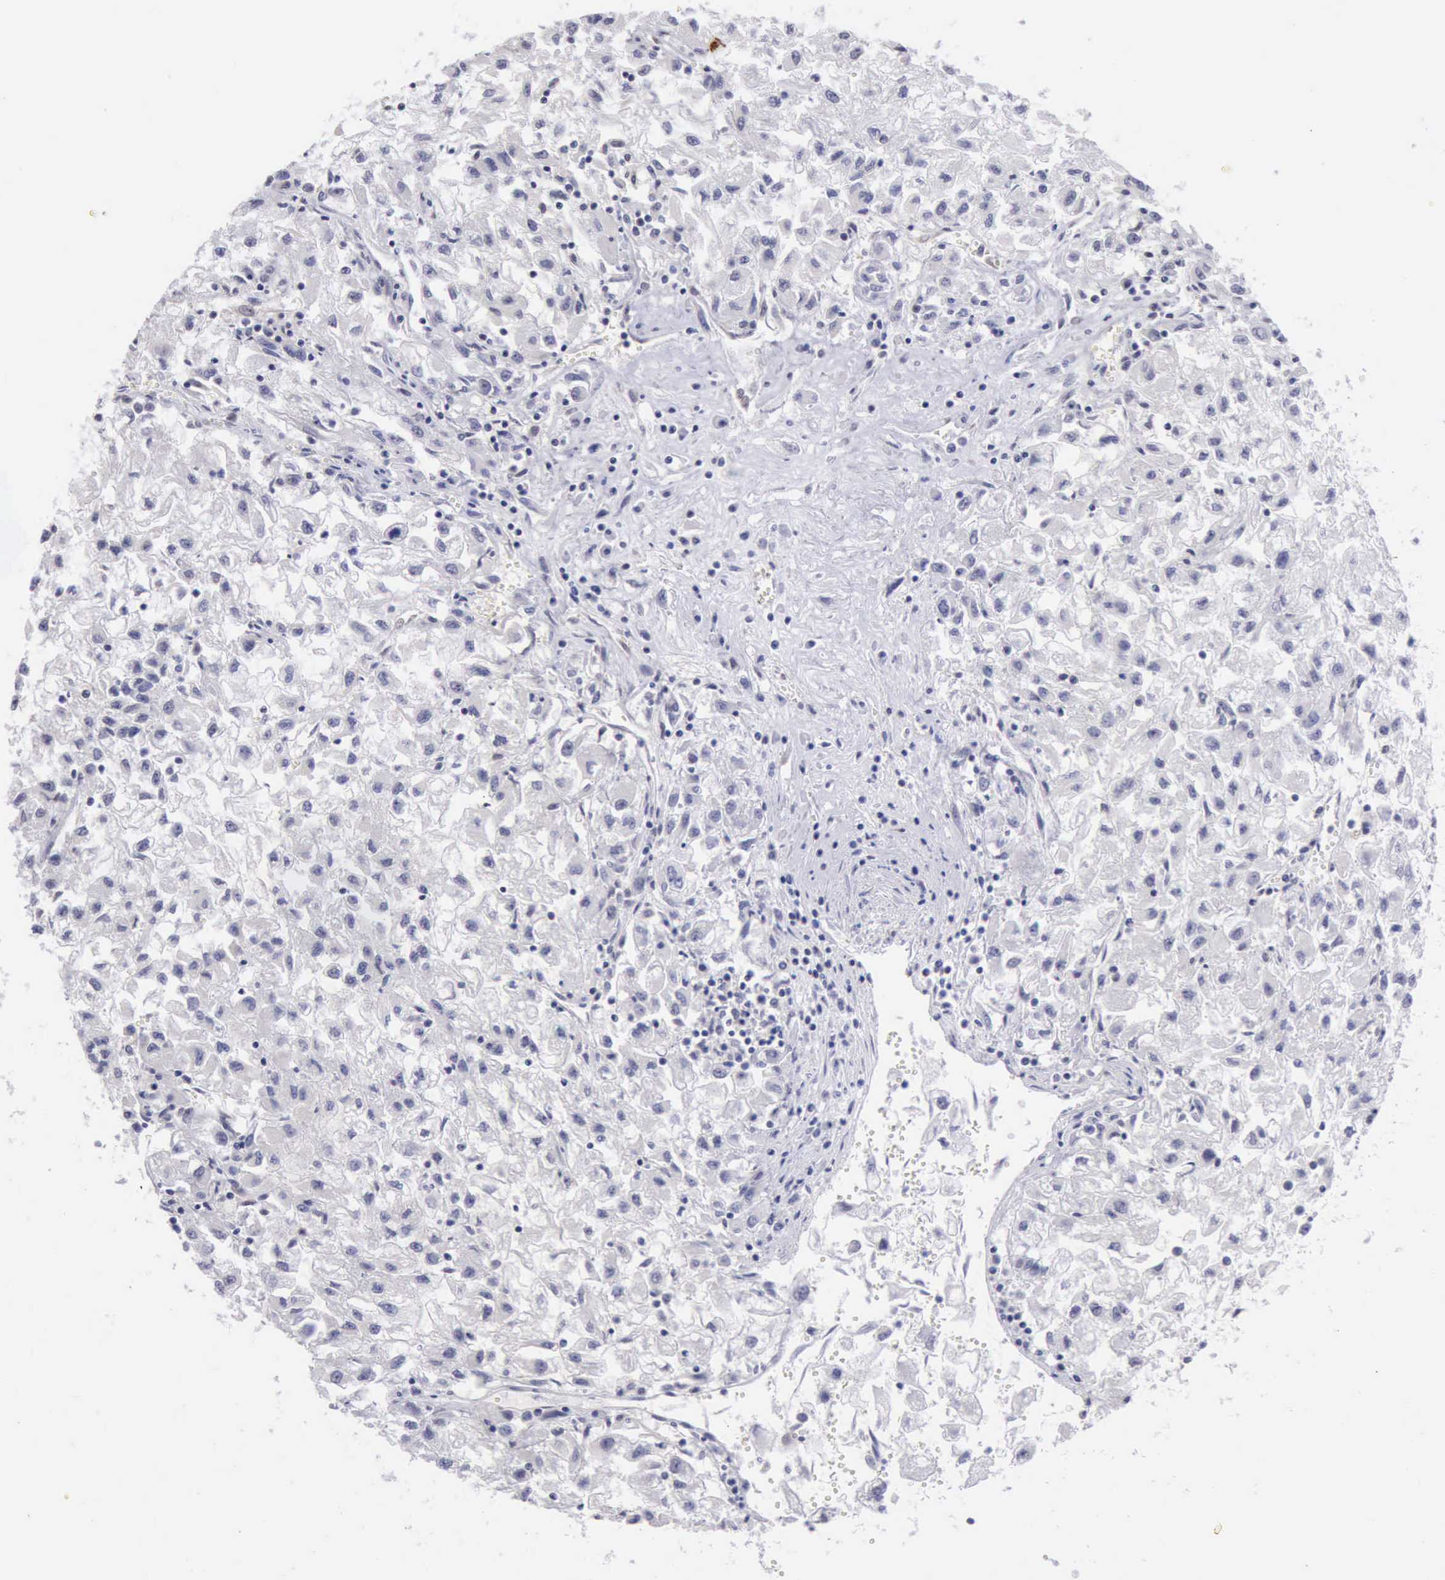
{"staining": {"intensity": "negative", "quantity": "none", "location": "none"}, "tissue": "renal cancer", "cell_type": "Tumor cells", "image_type": "cancer", "snomed": [{"axis": "morphology", "description": "Adenocarcinoma, NOS"}, {"axis": "topography", "description": "Kidney"}], "caption": "The histopathology image shows no significant positivity in tumor cells of renal cancer.", "gene": "ERCC4", "patient": {"sex": "male", "age": 59}}